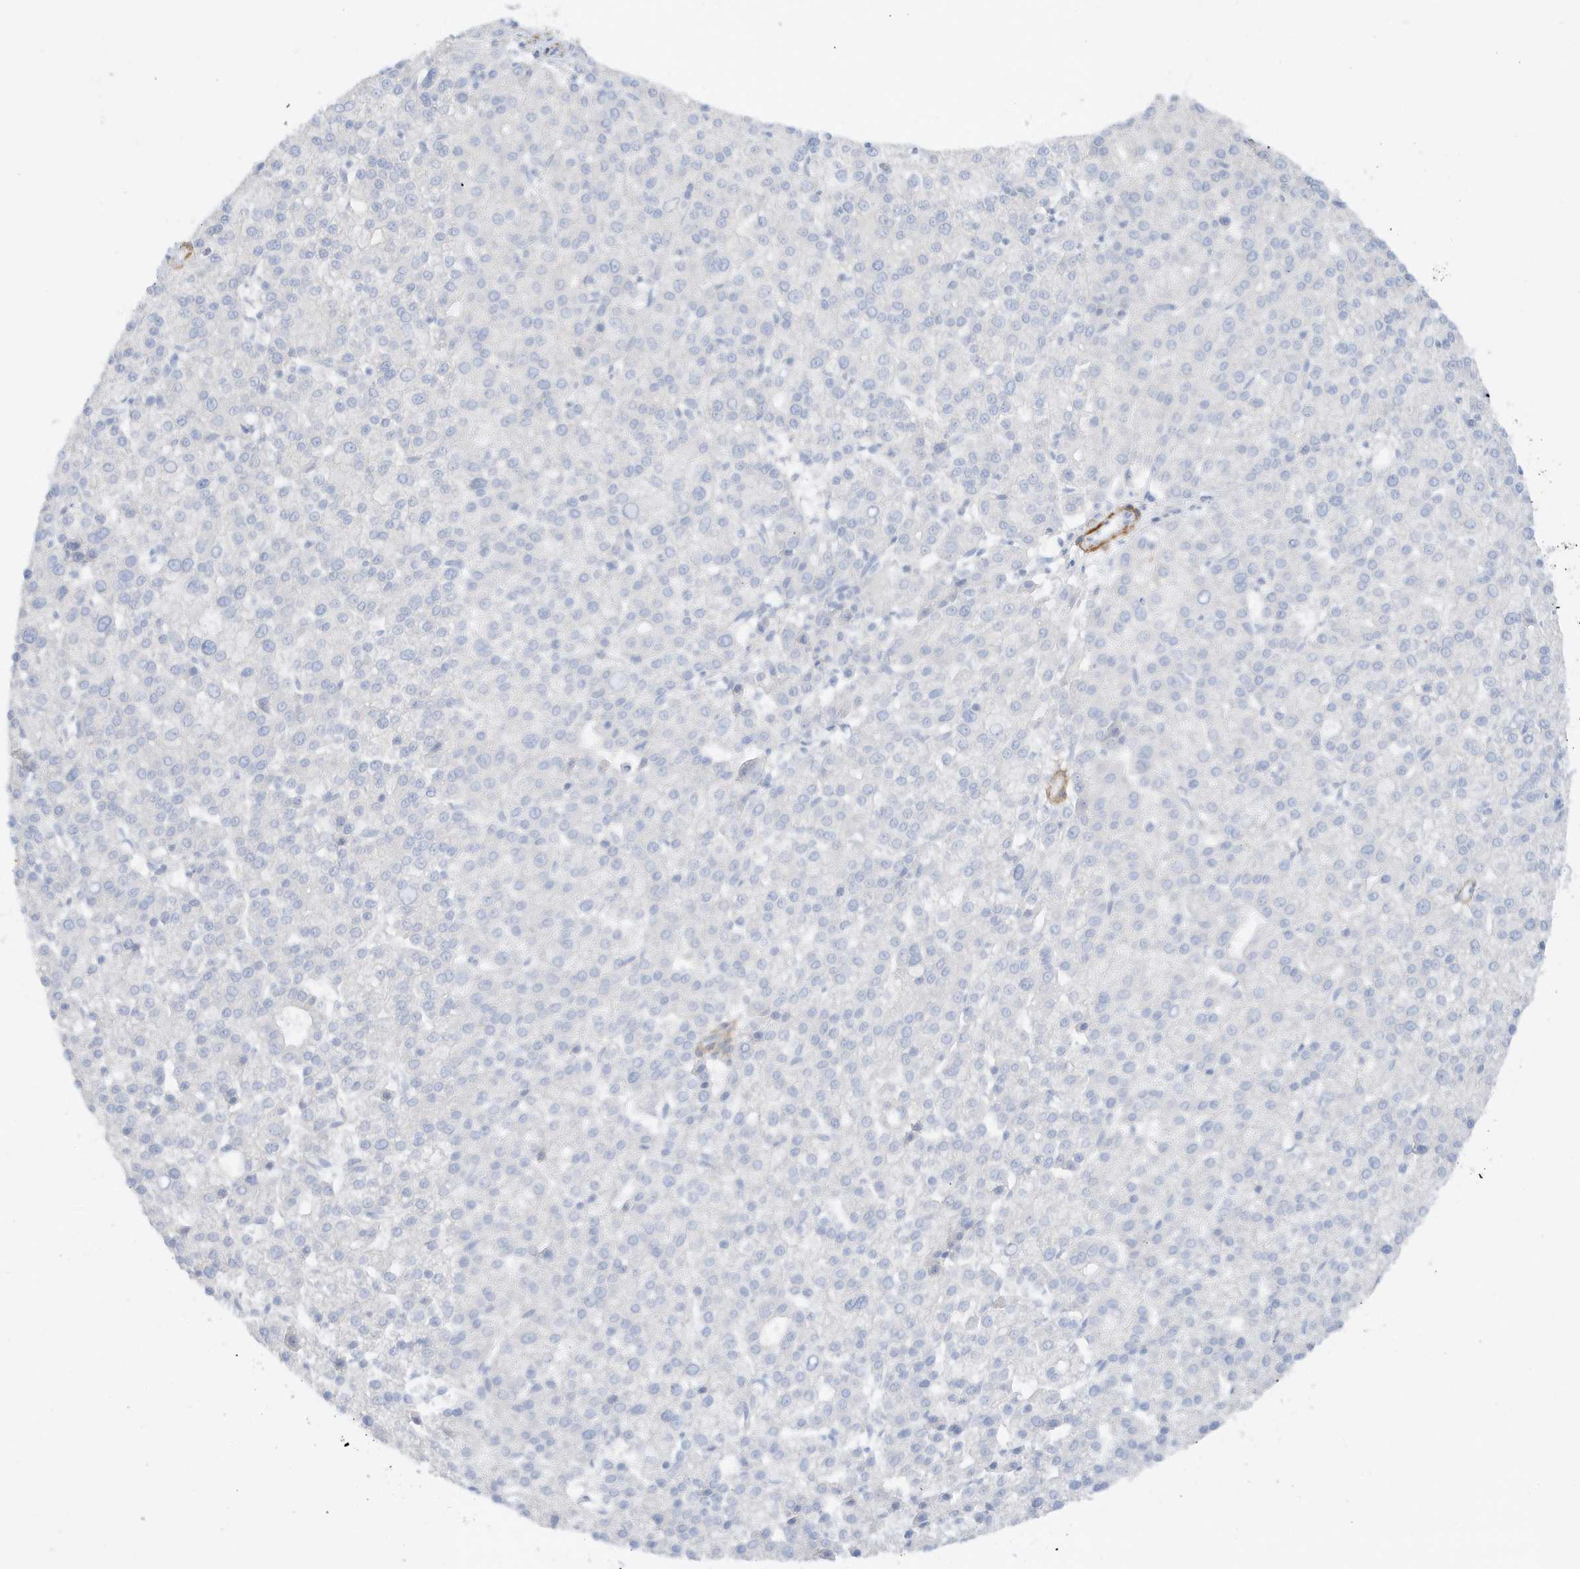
{"staining": {"intensity": "negative", "quantity": "none", "location": "none"}, "tissue": "liver cancer", "cell_type": "Tumor cells", "image_type": "cancer", "snomed": [{"axis": "morphology", "description": "Carcinoma, Hepatocellular, NOS"}, {"axis": "topography", "description": "Liver"}], "caption": "Immunohistochemical staining of human liver hepatocellular carcinoma demonstrates no significant staining in tumor cells.", "gene": "SLC22A13", "patient": {"sex": "female", "age": 58}}